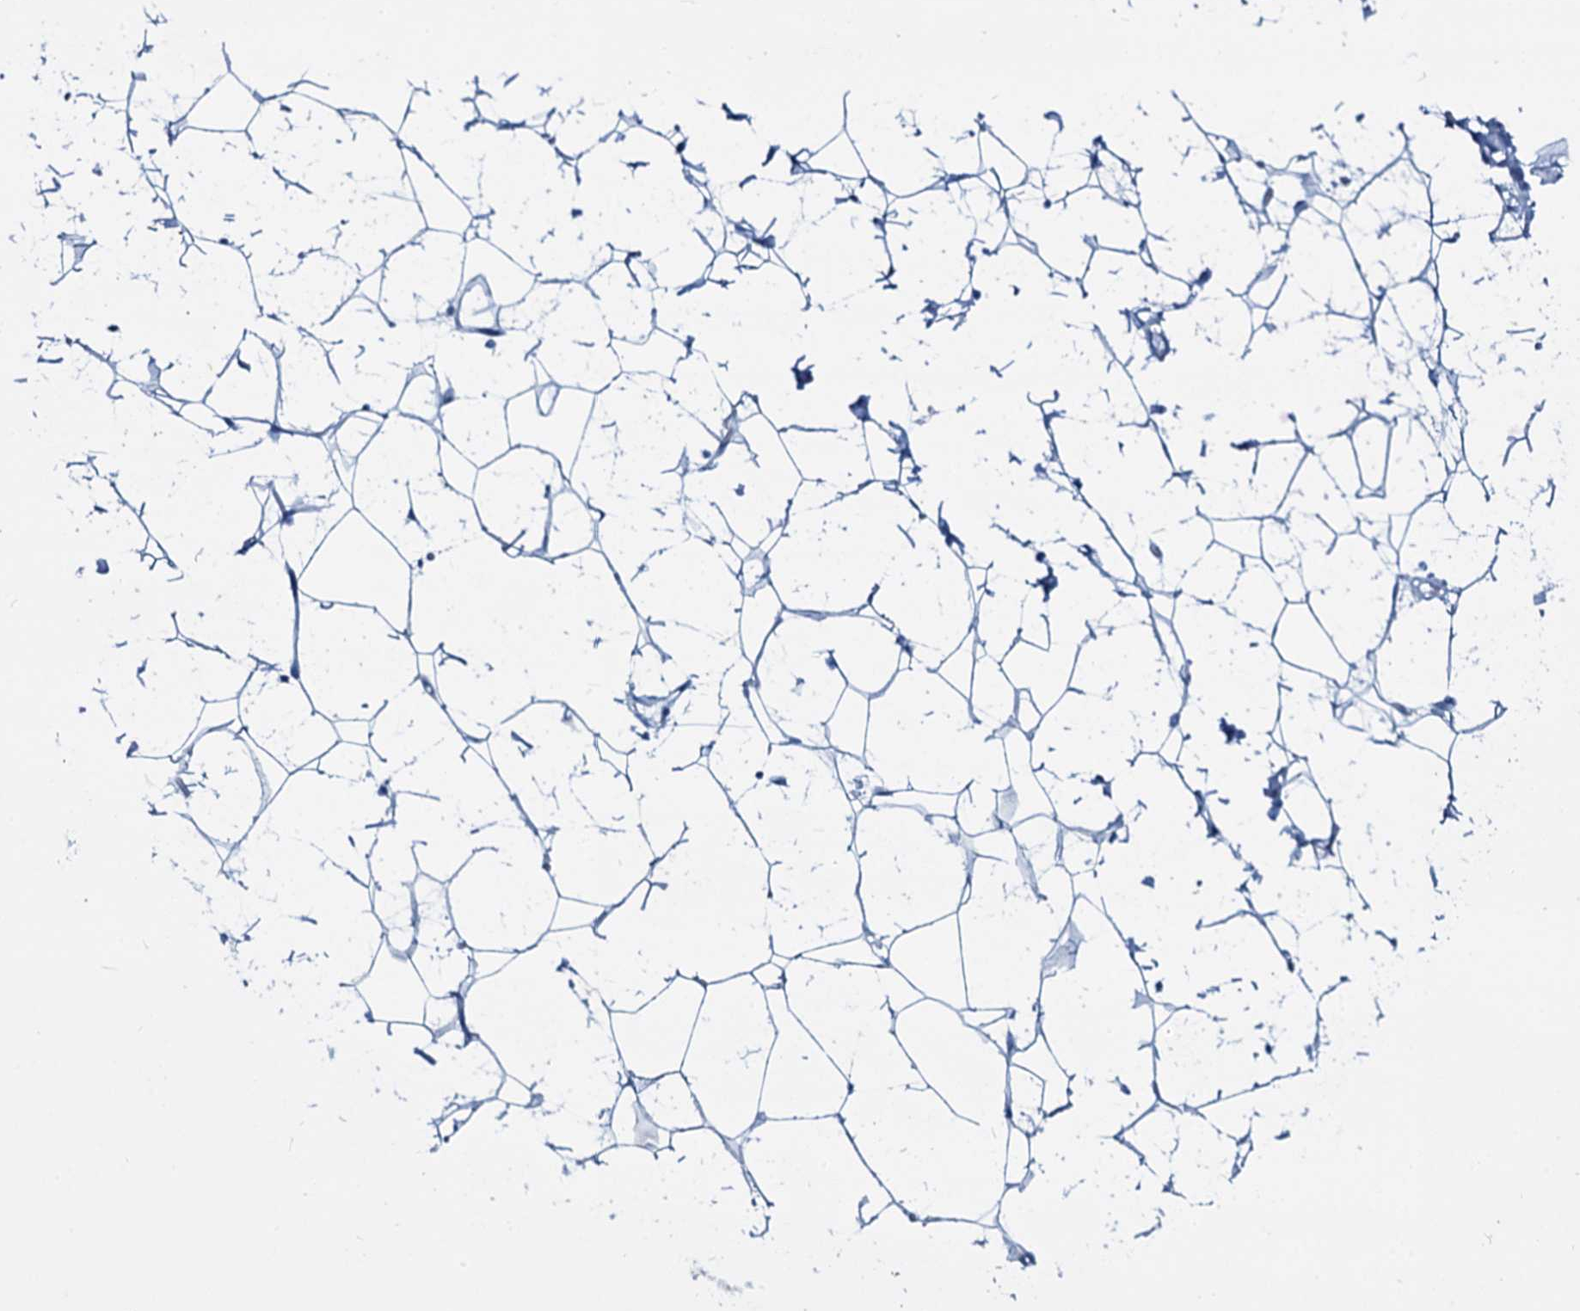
{"staining": {"intensity": "negative", "quantity": "none", "location": "none"}, "tissue": "adipose tissue", "cell_type": "Adipocytes", "image_type": "normal", "snomed": [{"axis": "morphology", "description": "Normal tissue, NOS"}, {"axis": "topography", "description": "Breast"}], "caption": "Immunohistochemistry photomicrograph of benign adipose tissue: adipose tissue stained with DAB displays no significant protein staining in adipocytes.", "gene": "SLC4A7", "patient": {"sex": "female", "age": 26}}